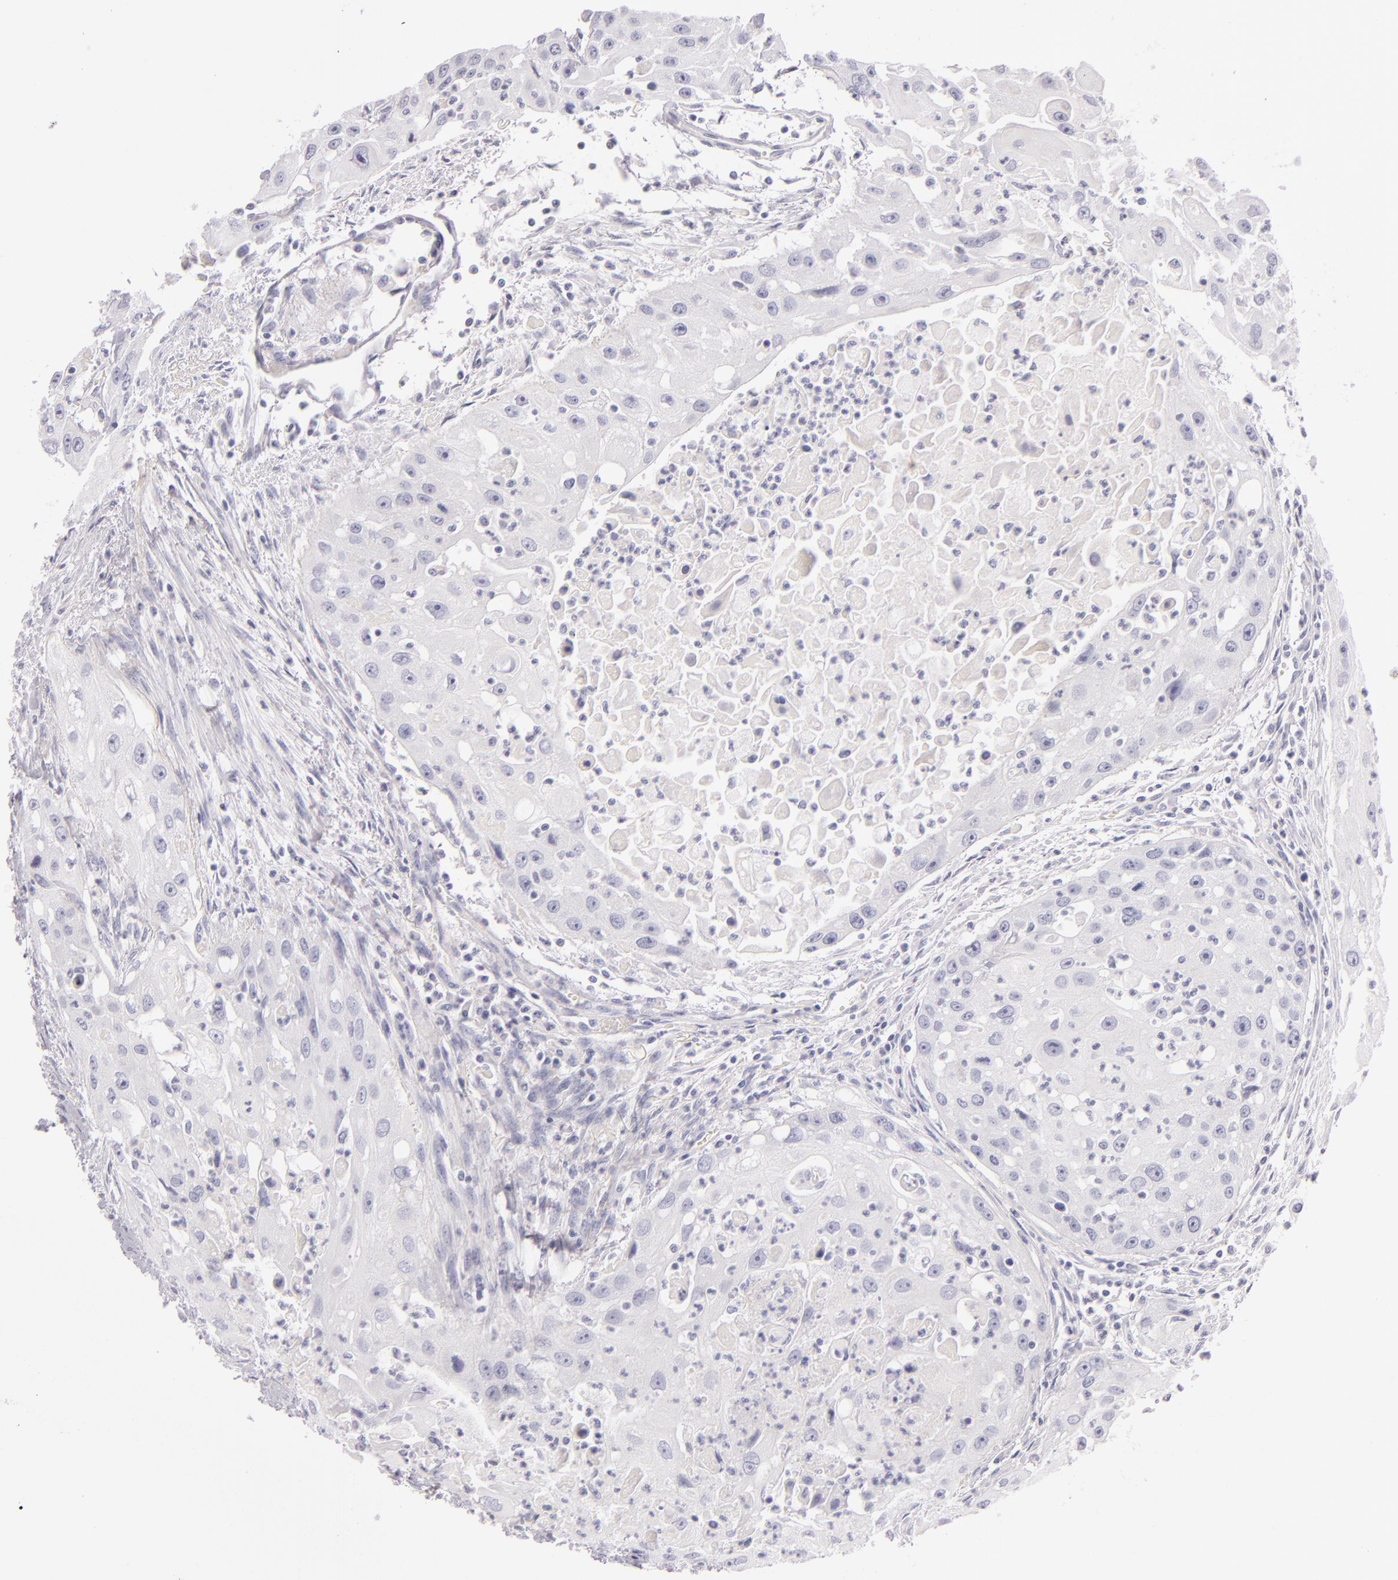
{"staining": {"intensity": "negative", "quantity": "none", "location": "none"}, "tissue": "head and neck cancer", "cell_type": "Tumor cells", "image_type": "cancer", "snomed": [{"axis": "morphology", "description": "Squamous cell carcinoma, NOS"}, {"axis": "topography", "description": "Head-Neck"}], "caption": "High magnification brightfield microscopy of head and neck cancer (squamous cell carcinoma) stained with DAB (brown) and counterstained with hematoxylin (blue): tumor cells show no significant expression.", "gene": "FABP1", "patient": {"sex": "male", "age": 64}}